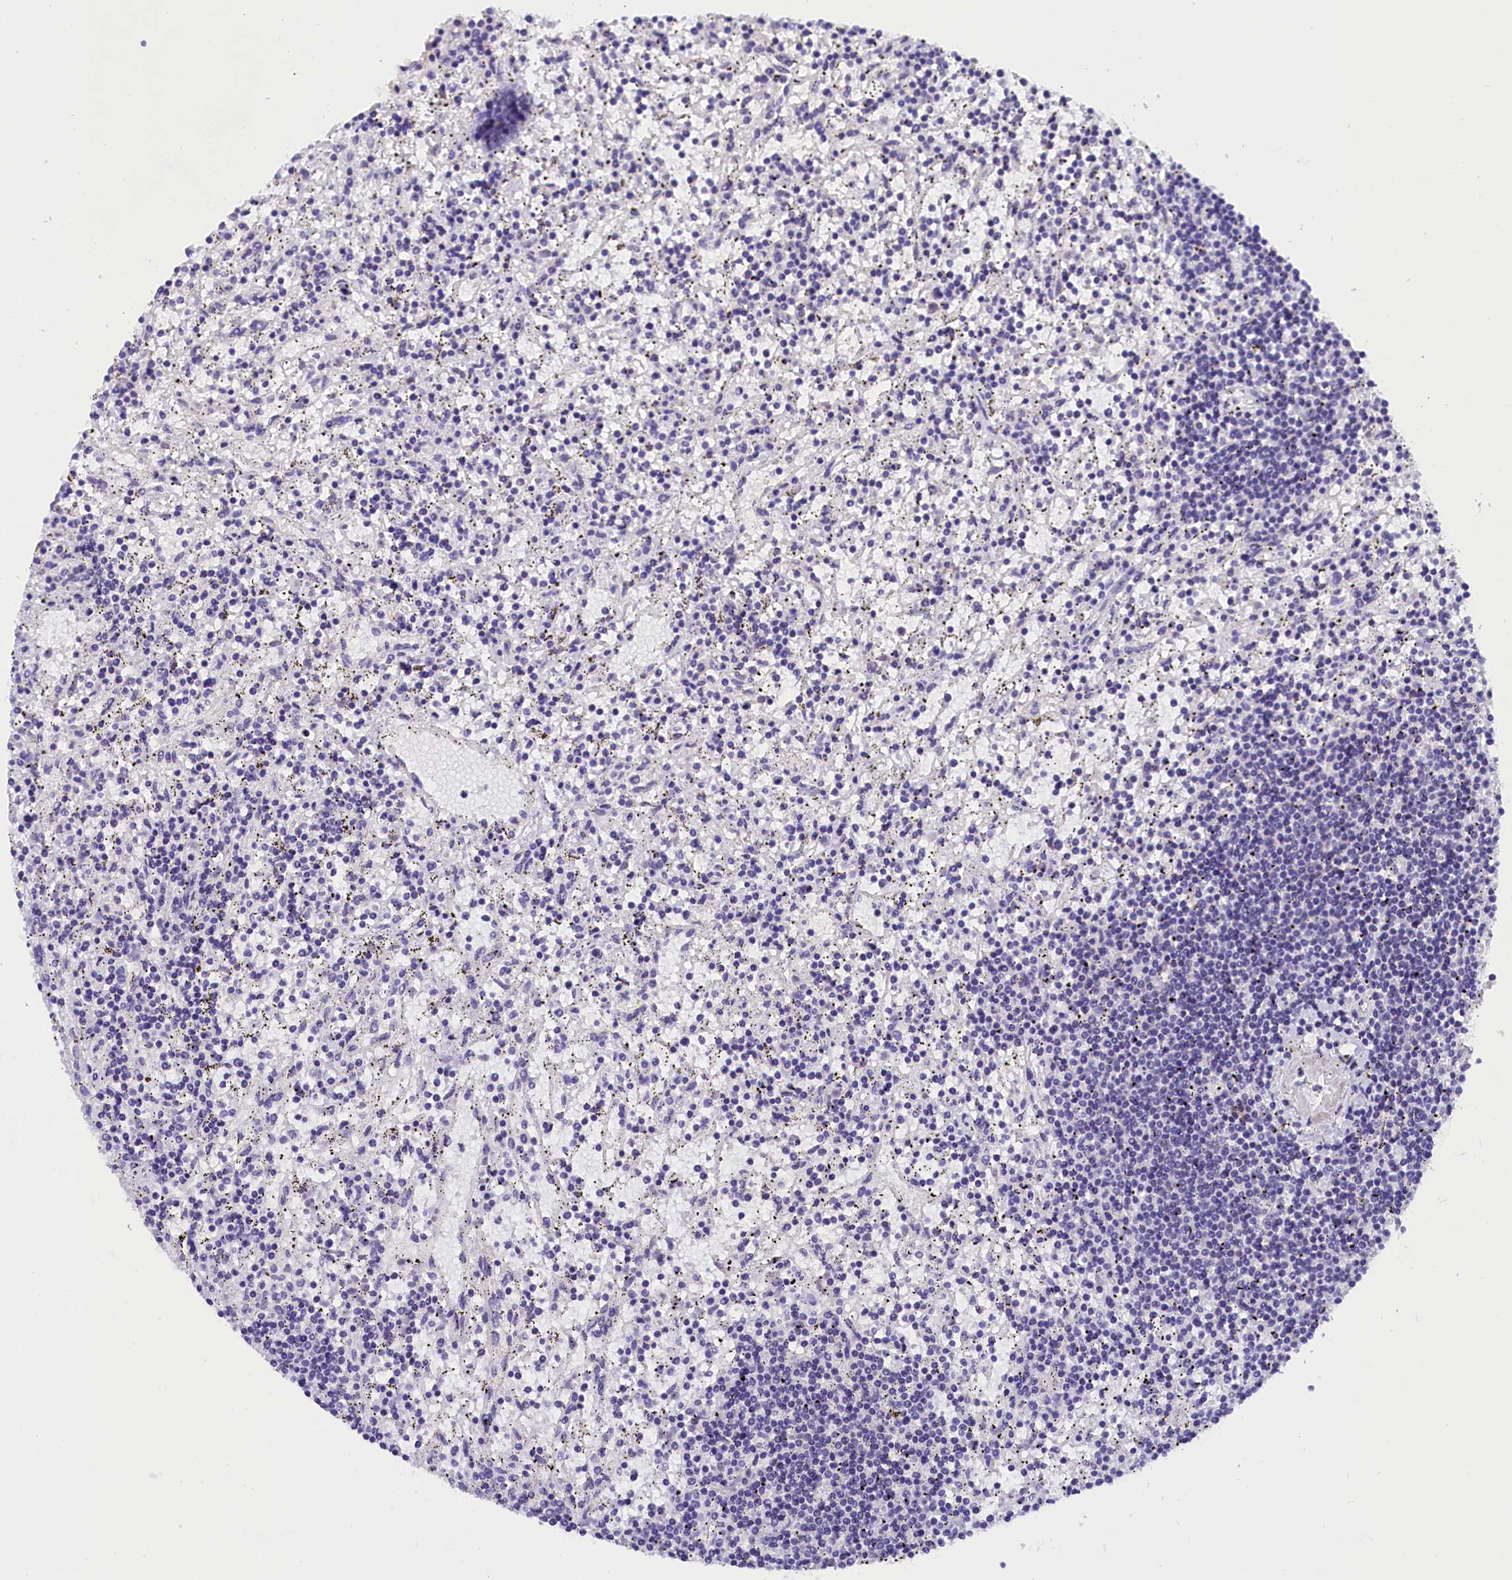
{"staining": {"intensity": "negative", "quantity": "none", "location": "none"}, "tissue": "lymphoma", "cell_type": "Tumor cells", "image_type": "cancer", "snomed": [{"axis": "morphology", "description": "Malignant lymphoma, non-Hodgkin's type, Low grade"}, {"axis": "topography", "description": "Spleen"}], "caption": "IHC of low-grade malignant lymphoma, non-Hodgkin's type reveals no staining in tumor cells.", "gene": "ABAT", "patient": {"sex": "male", "age": 76}}